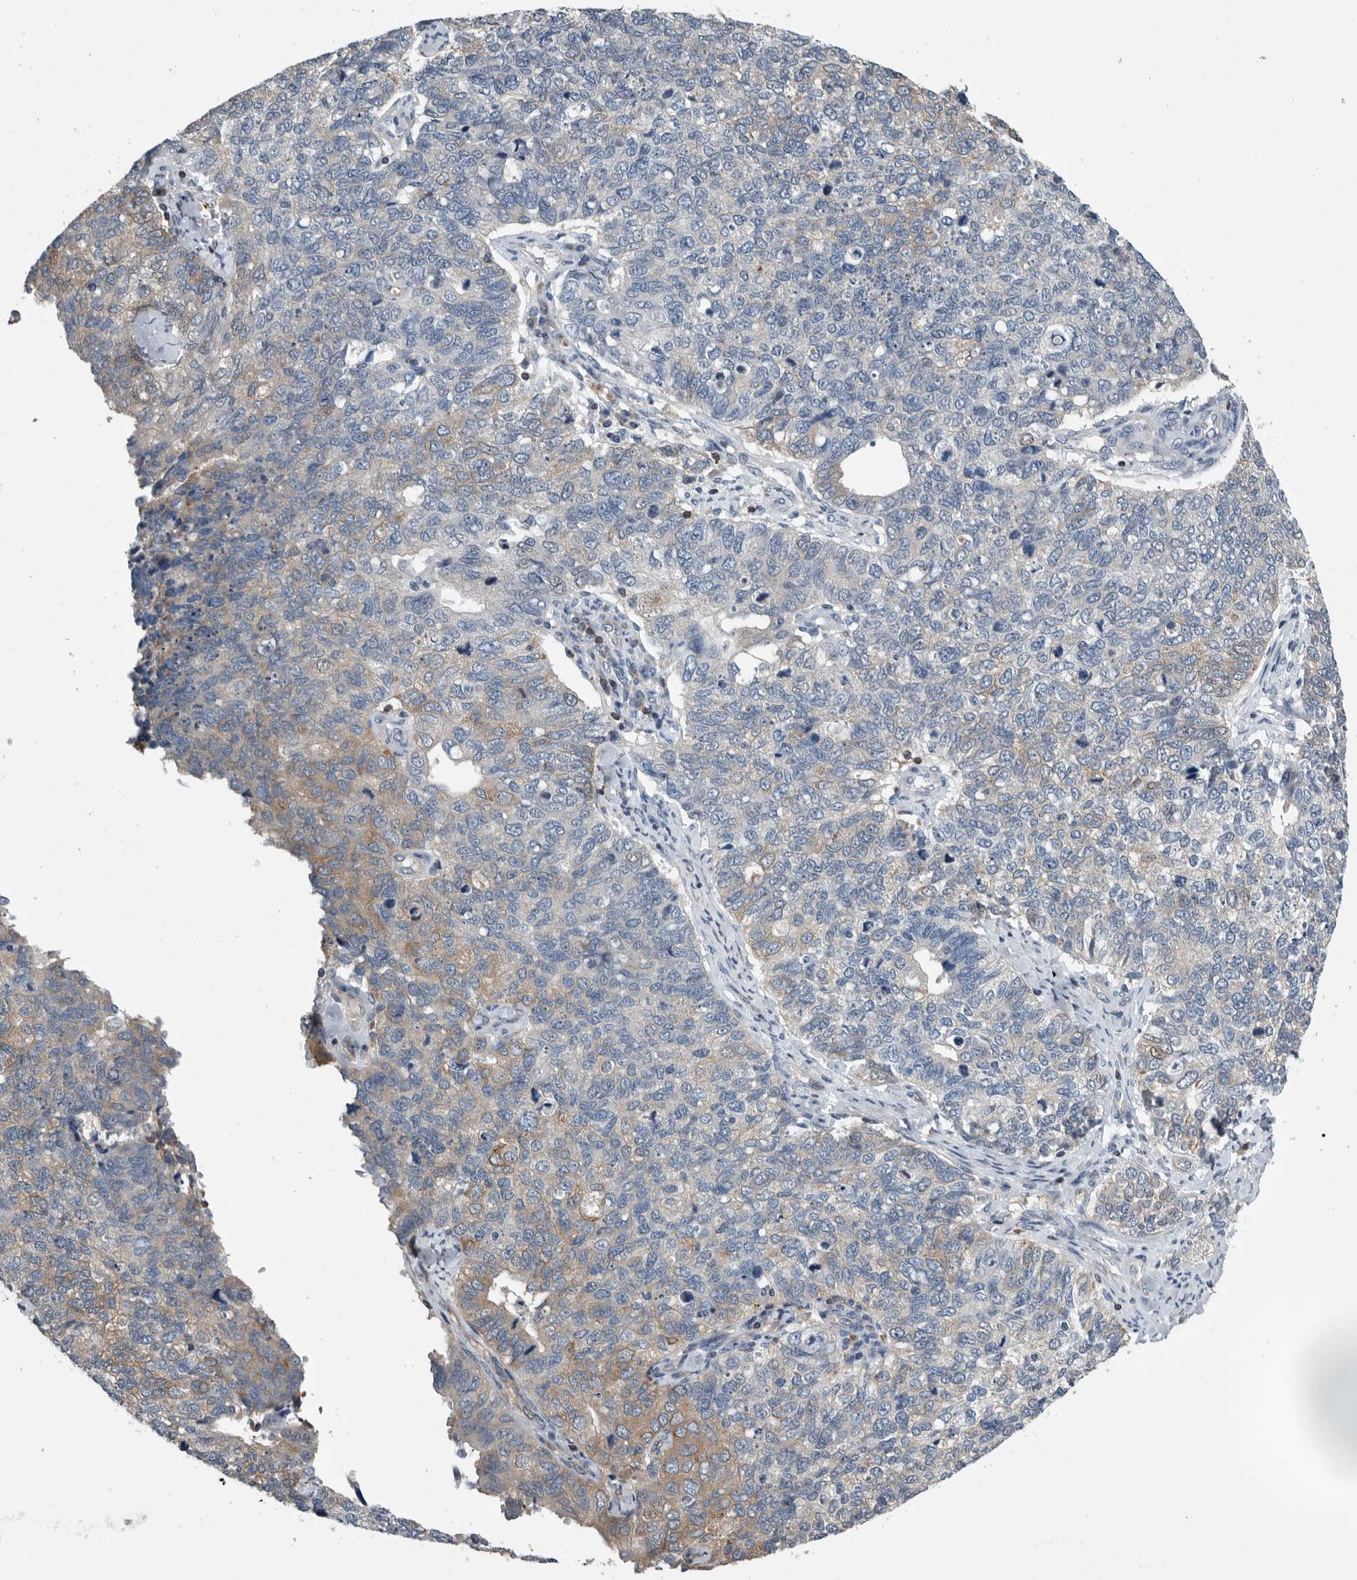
{"staining": {"intensity": "weak", "quantity": "<25%", "location": "cytoplasmic/membranous"}, "tissue": "cervical cancer", "cell_type": "Tumor cells", "image_type": "cancer", "snomed": [{"axis": "morphology", "description": "Squamous cell carcinoma, NOS"}, {"axis": "topography", "description": "Cervix"}], "caption": "Tumor cells are negative for brown protein staining in cervical squamous cell carcinoma.", "gene": "PDCD4", "patient": {"sex": "female", "age": 63}}